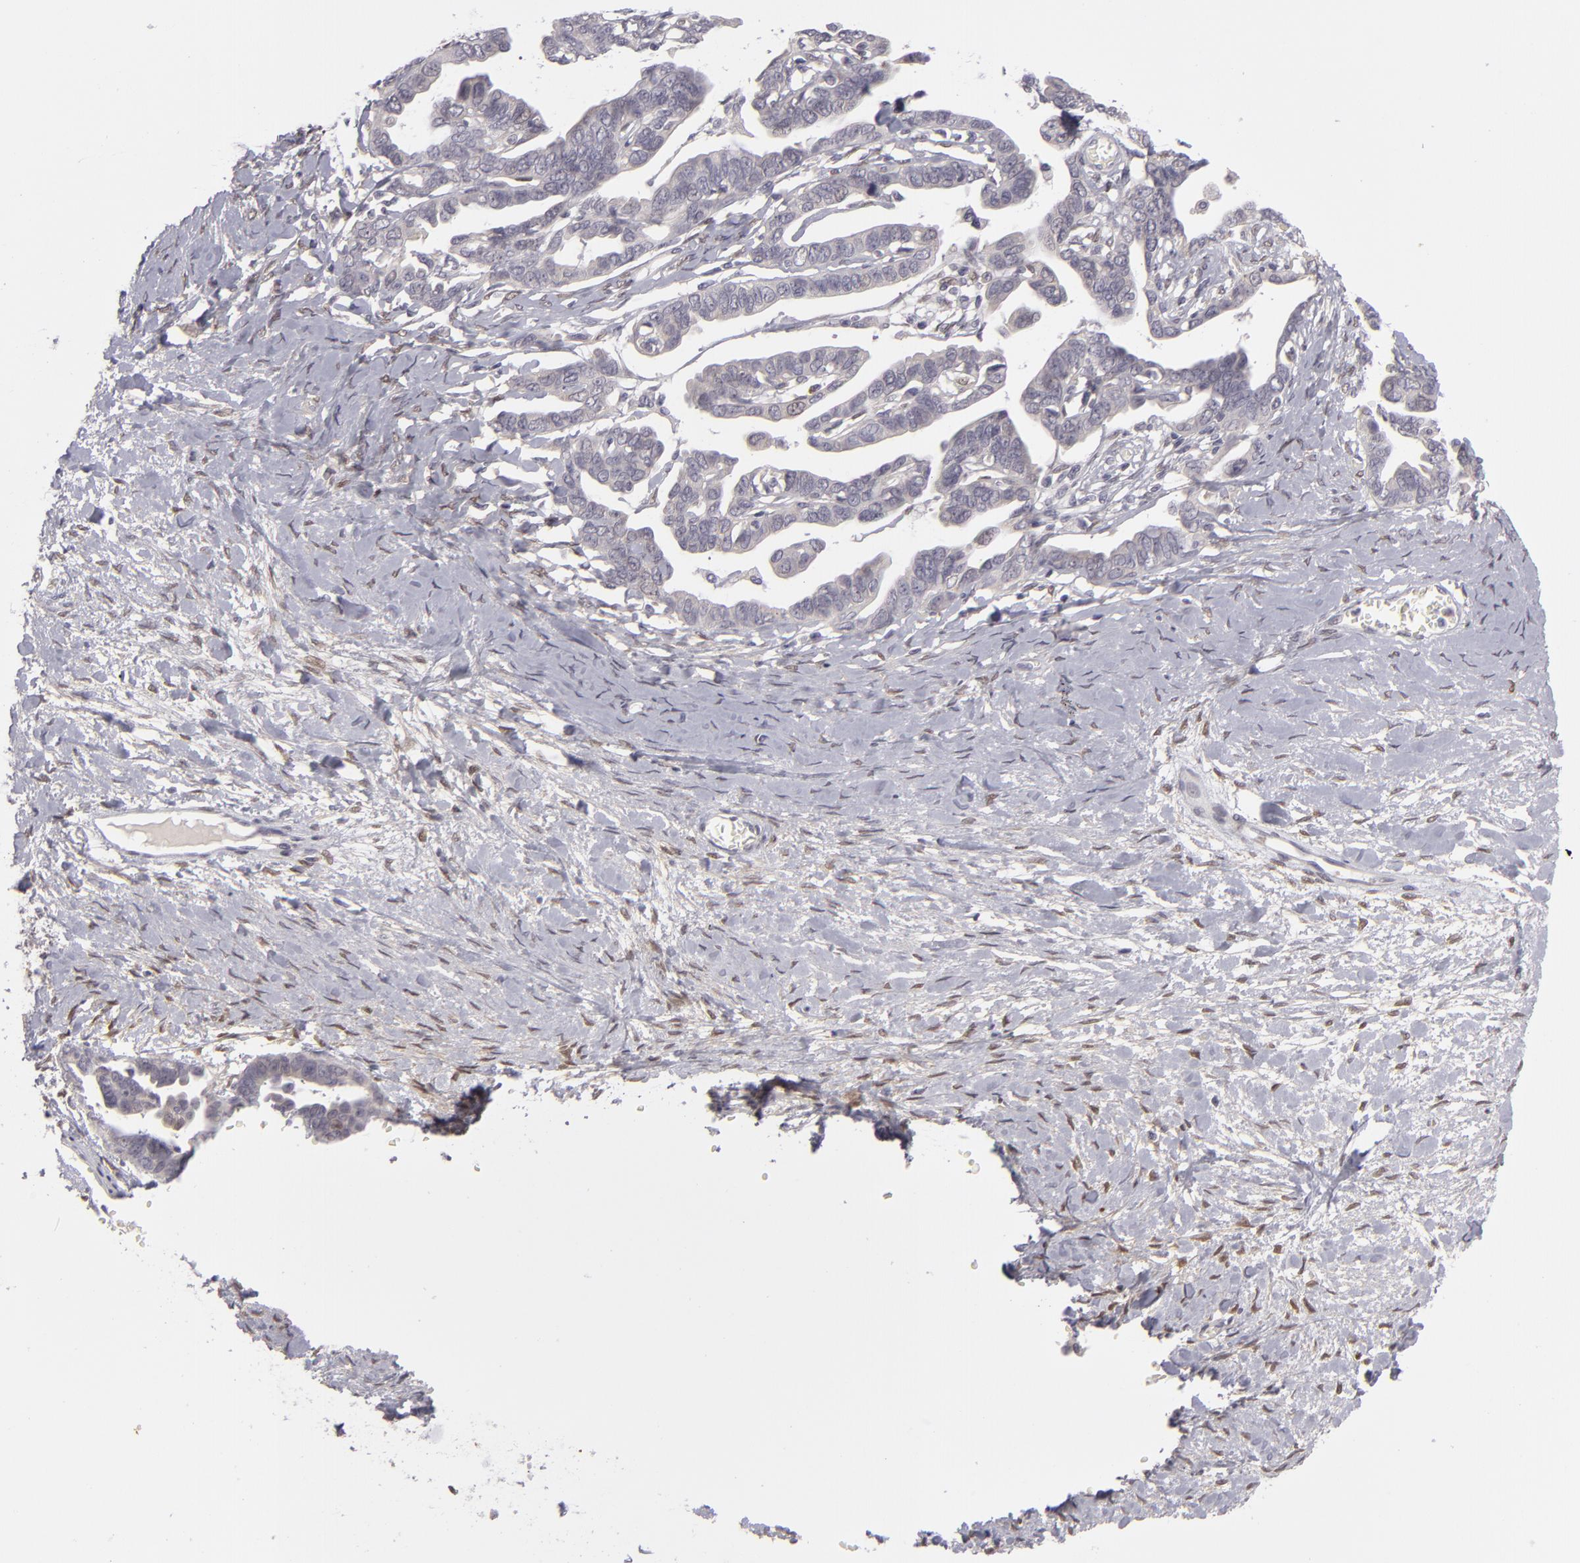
{"staining": {"intensity": "negative", "quantity": "none", "location": "none"}, "tissue": "ovarian cancer", "cell_type": "Tumor cells", "image_type": "cancer", "snomed": [{"axis": "morphology", "description": "Cystadenocarcinoma, serous, NOS"}, {"axis": "topography", "description": "Ovary"}], "caption": "This is an immunohistochemistry photomicrograph of serous cystadenocarcinoma (ovarian). There is no positivity in tumor cells.", "gene": "EFS", "patient": {"sex": "female", "age": 69}}